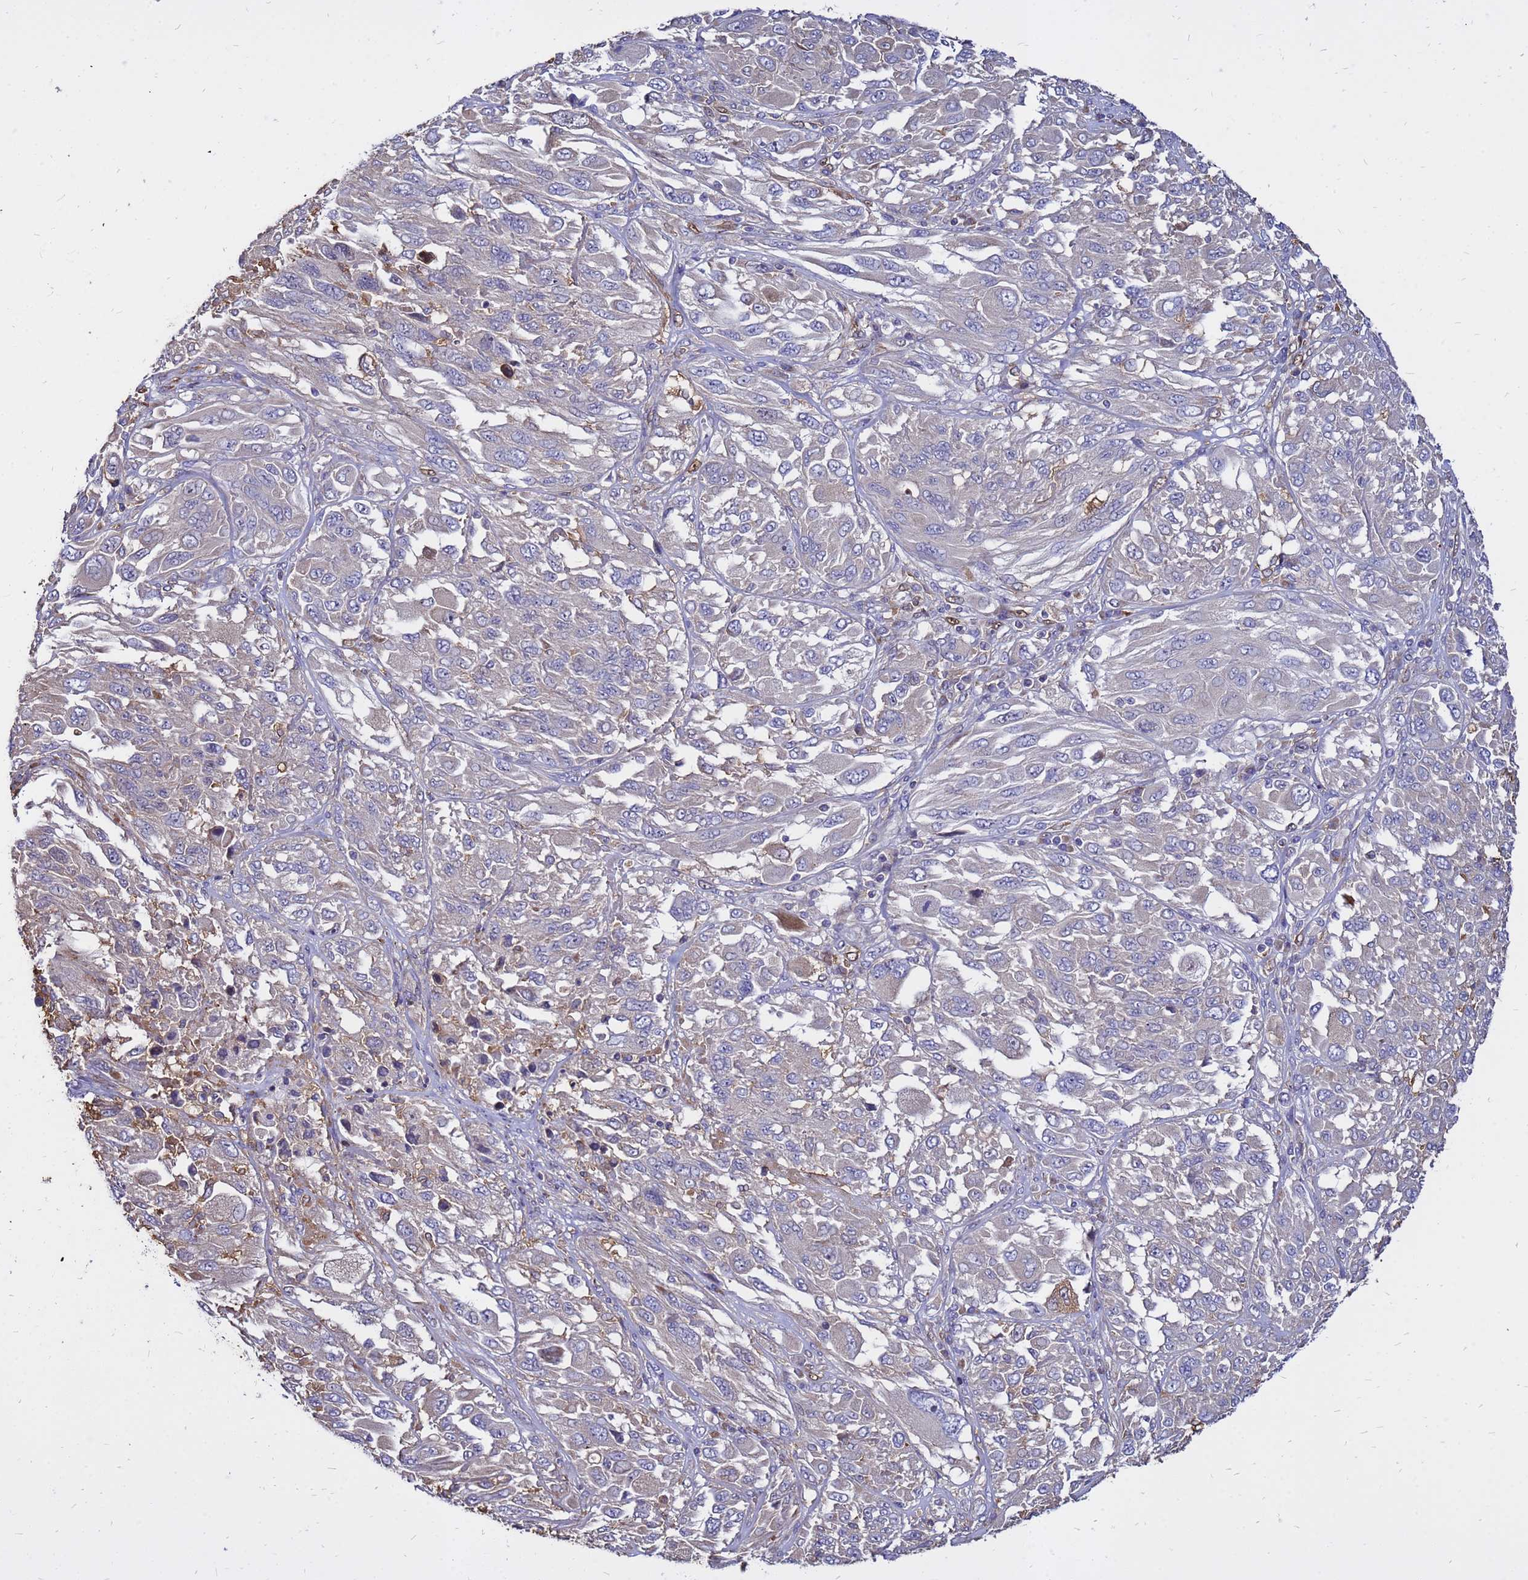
{"staining": {"intensity": "negative", "quantity": "none", "location": "none"}, "tissue": "melanoma", "cell_type": "Tumor cells", "image_type": "cancer", "snomed": [{"axis": "morphology", "description": "Malignant melanoma, NOS"}, {"axis": "topography", "description": "Skin"}], "caption": "IHC histopathology image of human melanoma stained for a protein (brown), which reveals no expression in tumor cells.", "gene": "MOB2", "patient": {"sex": "female", "age": 91}}